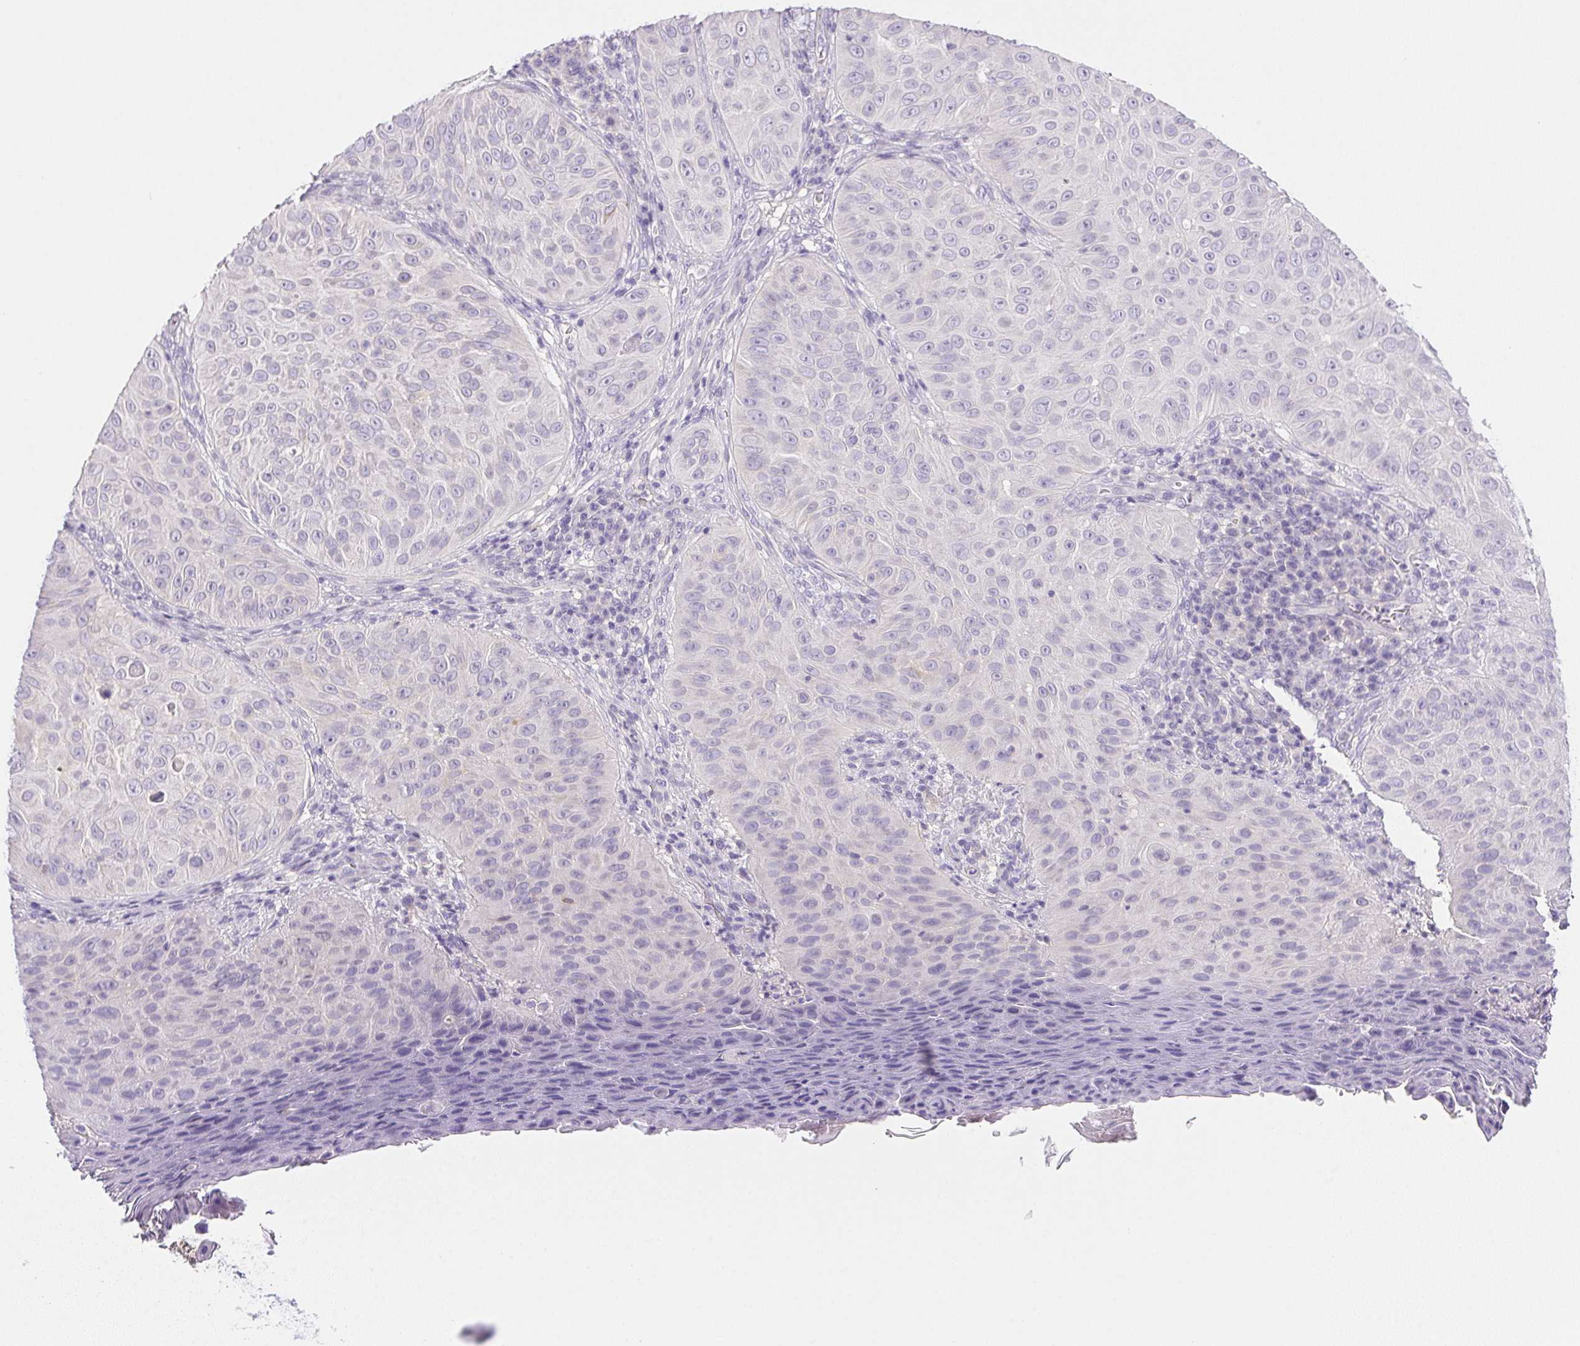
{"staining": {"intensity": "negative", "quantity": "none", "location": "none"}, "tissue": "skin cancer", "cell_type": "Tumor cells", "image_type": "cancer", "snomed": [{"axis": "morphology", "description": "Squamous cell carcinoma, NOS"}, {"axis": "topography", "description": "Skin"}], "caption": "Immunohistochemistry micrograph of neoplastic tissue: human squamous cell carcinoma (skin) stained with DAB shows no significant protein staining in tumor cells.", "gene": "SLC17A7", "patient": {"sex": "male", "age": 82}}